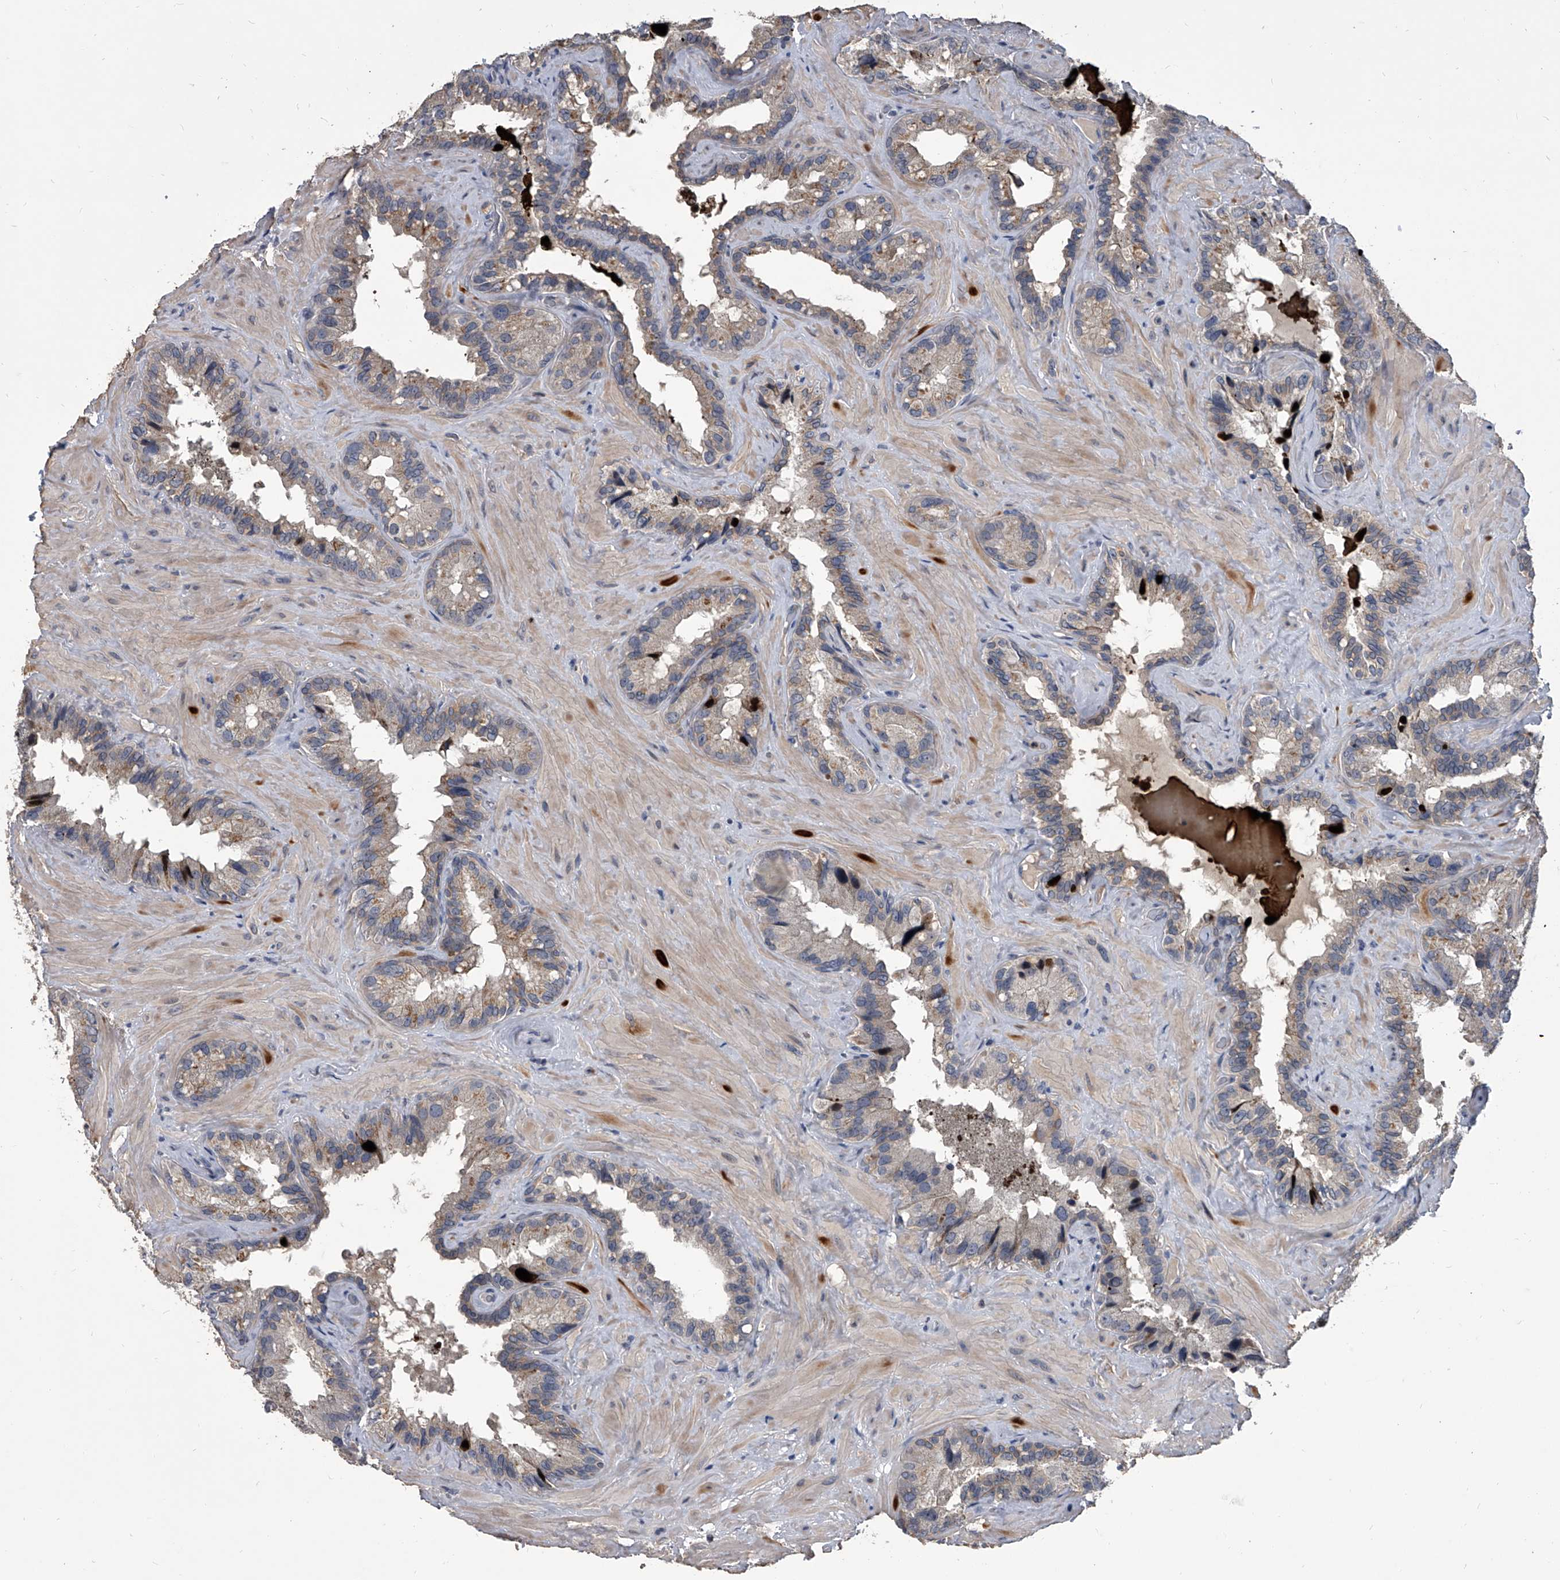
{"staining": {"intensity": "weak", "quantity": "<25%", "location": "cytoplasmic/membranous"}, "tissue": "seminal vesicle", "cell_type": "Glandular cells", "image_type": "normal", "snomed": [{"axis": "morphology", "description": "Normal tissue, NOS"}, {"axis": "topography", "description": "Prostate"}, {"axis": "topography", "description": "Seminal veicle"}], "caption": "IHC photomicrograph of normal seminal vesicle stained for a protein (brown), which shows no positivity in glandular cells.", "gene": "MAP4K3", "patient": {"sex": "male", "age": 68}}